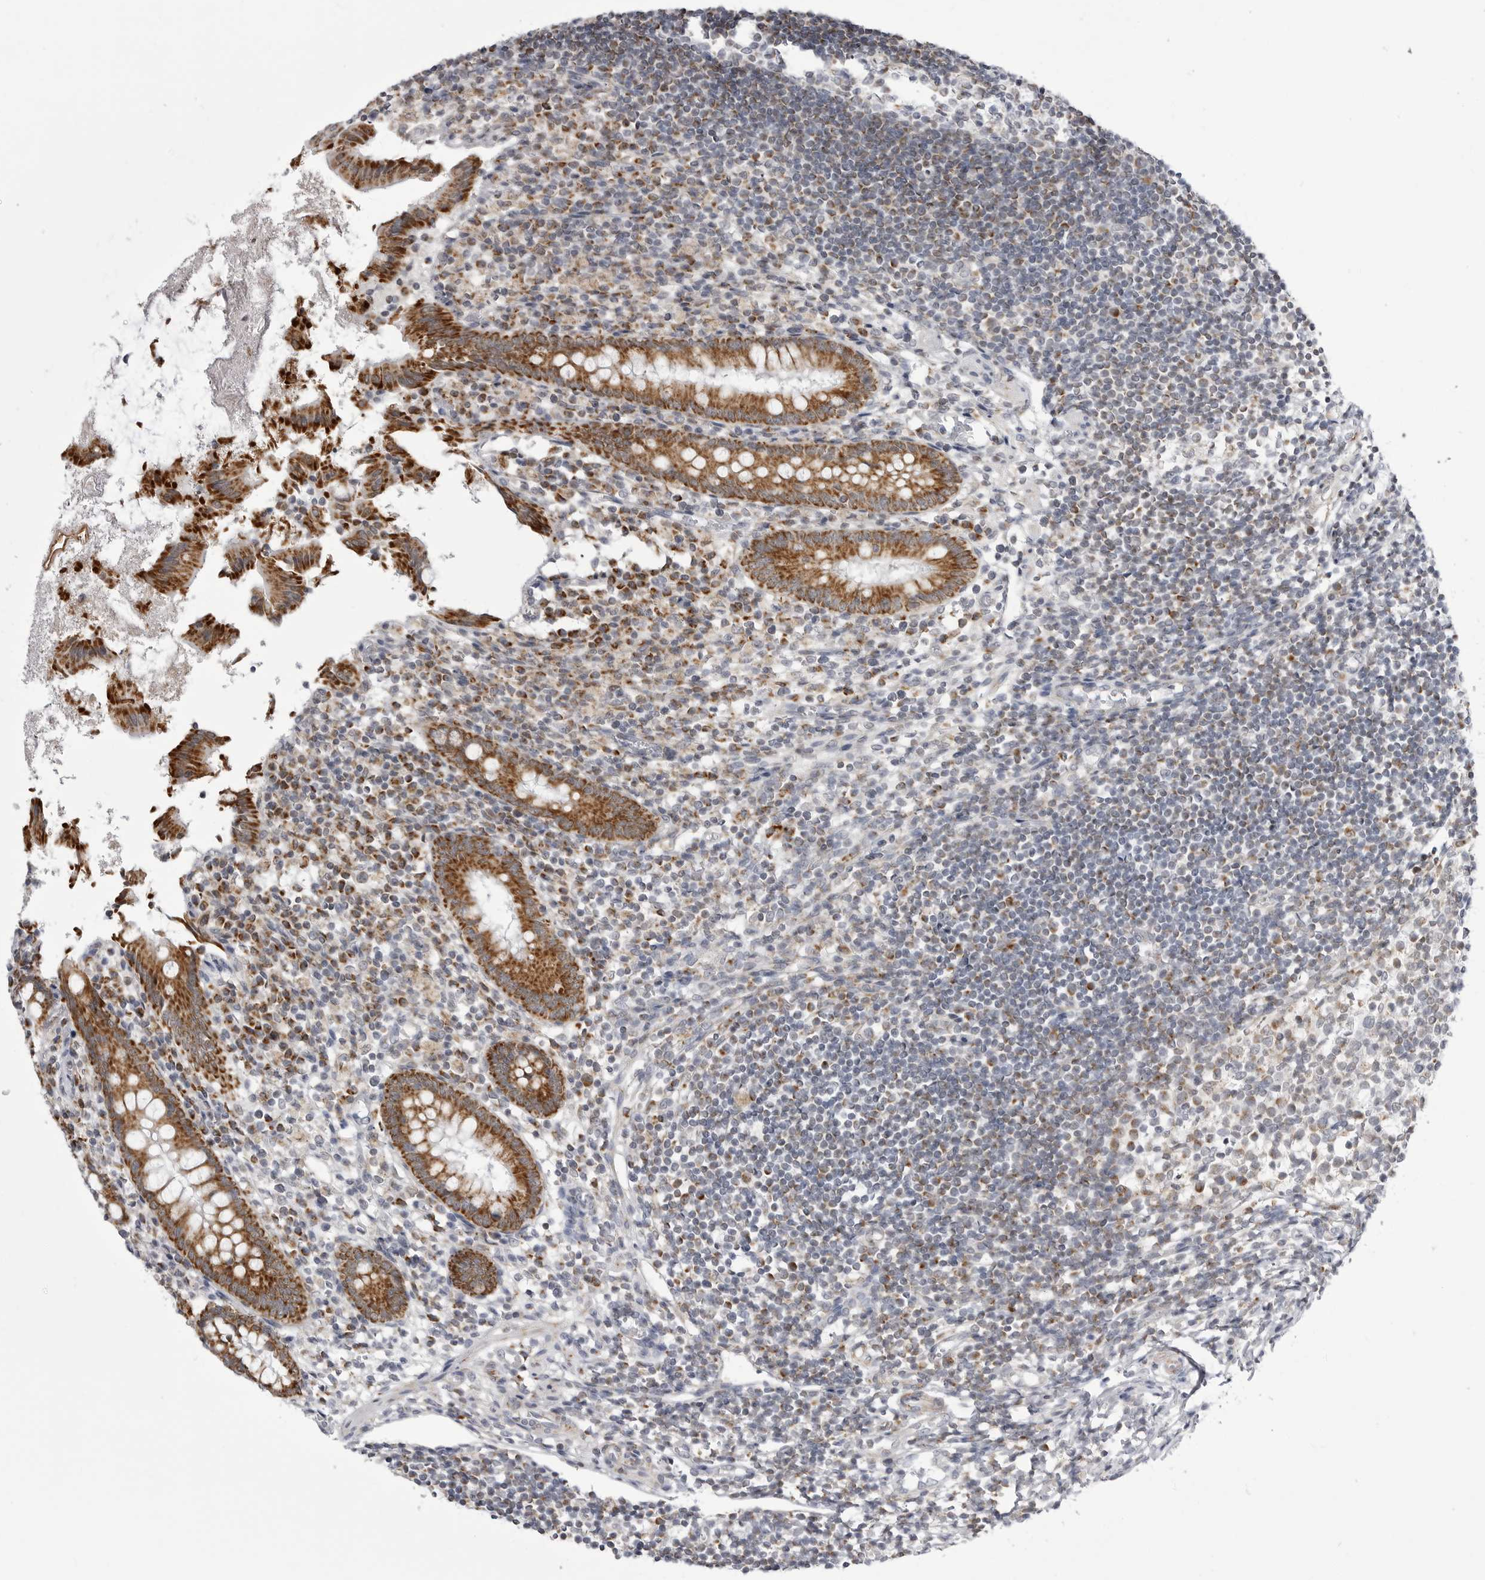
{"staining": {"intensity": "moderate", "quantity": ">75%", "location": "cytoplasmic/membranous"}, "tissue": "appendix", "cell_type": "Glandular cells", "image_type": "normal", "snomed": [{"axis": "morphology", "description": "Normal tissue, NOS"}, {"axis": "topography", "description": "Appendix"}], "caption": "A high-resolution image shows immunohistochemistry (IHC) staining of unremarkable appendix, which displays moderate cytoplasmic/membranous positivity in about >75% of glandular cells.", "gene": "FH", "patient": {"sex": "female", "age": 17}}